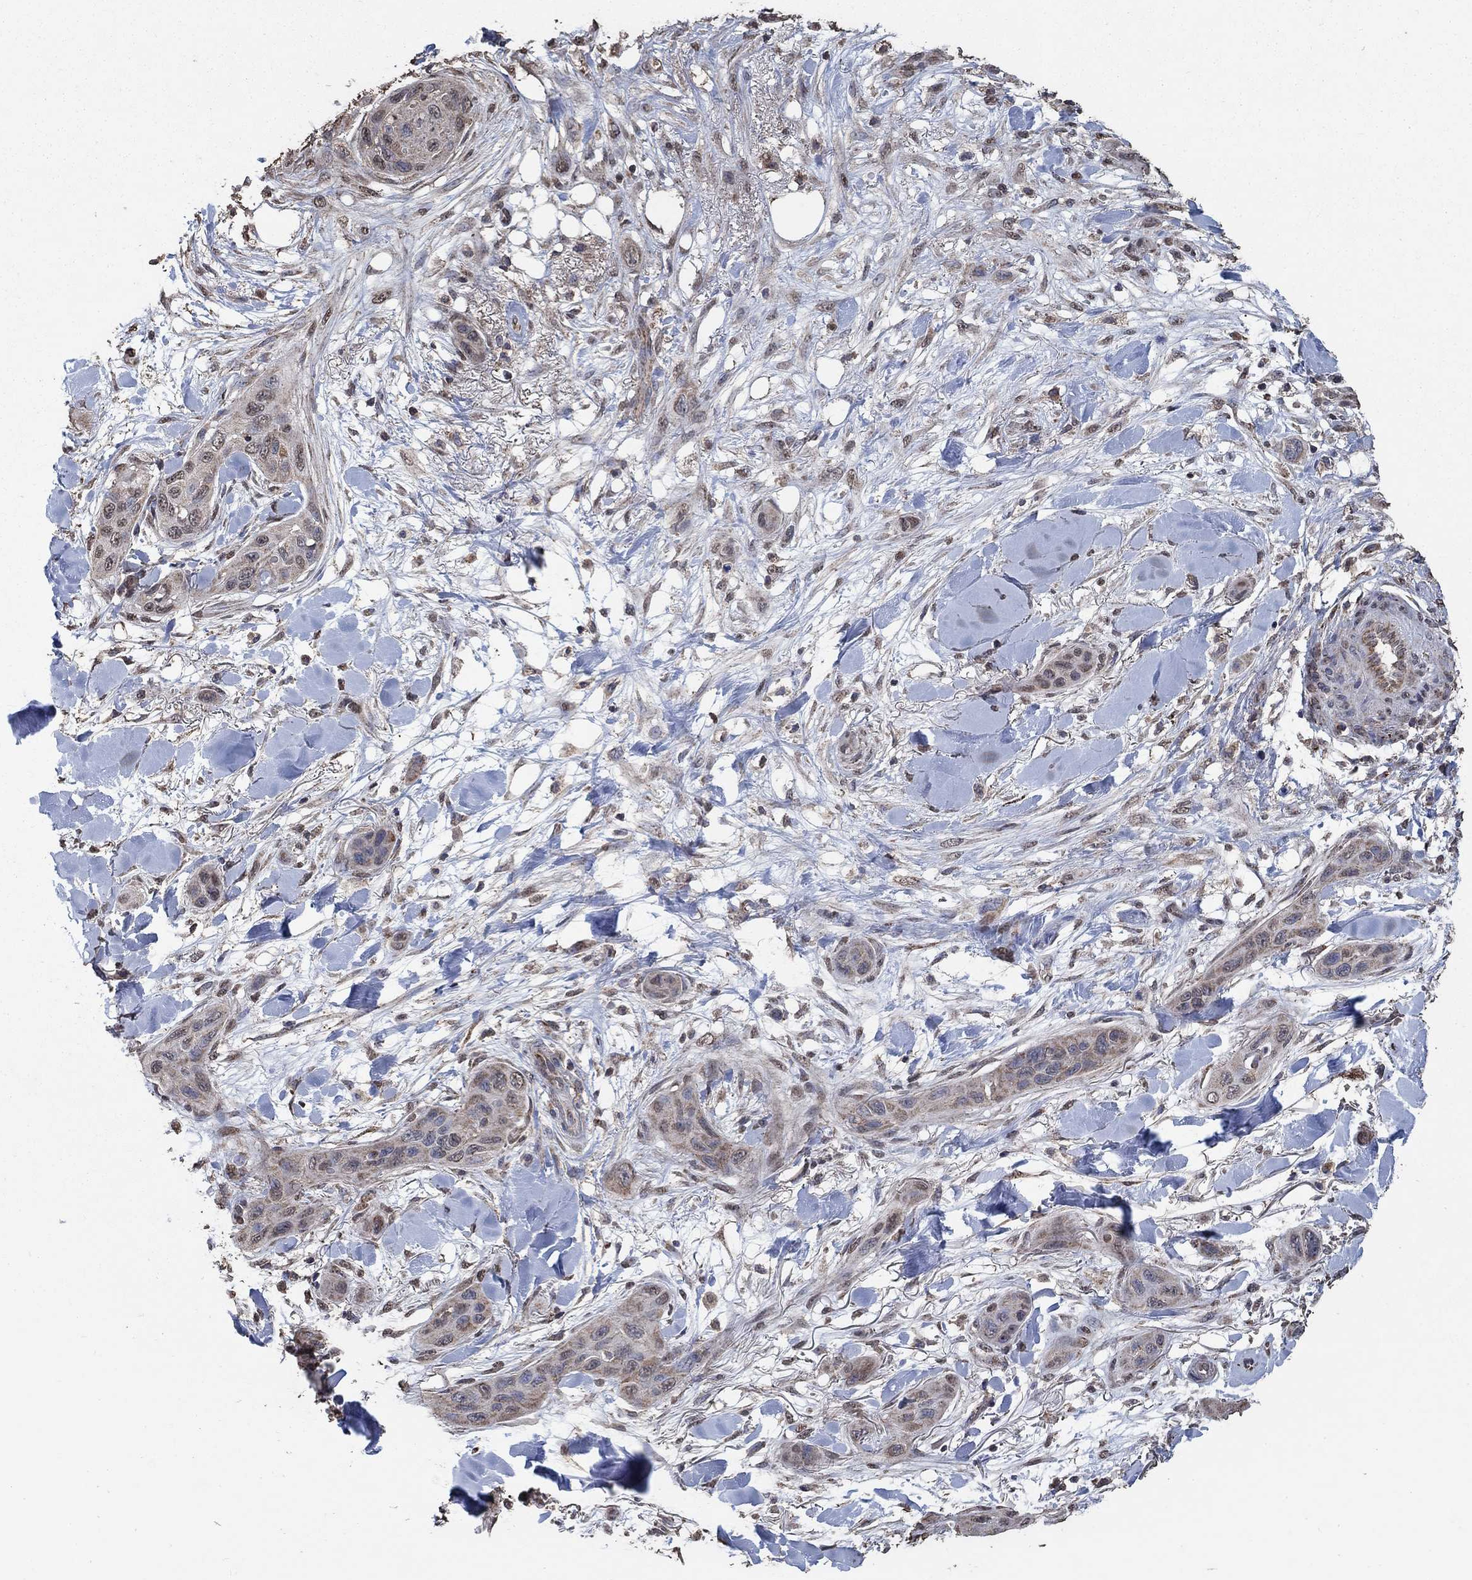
{"staining": {"intensity": "strong", "quantity": "<25%", "location": "cytoplasmic/membranous"}, "tissue": "skin cancer", "cell_type": "Tumor cells", "image_type": "cancer", "snomed": [{"axis": "morphology", "description": "Squamous cell carcinoma, NOS"}, {"axis": "topography", "description": "Skin"}], "caption": "DAB (3,3'-diaminobenzidine) immunohistochemical staining of skin cancer demonstrates strong cytoplasmic/membranous protein positivity in about <25% of tumor cells.", "gene": "MRPS24", "patient": {"sex": "male", "age": 78}}